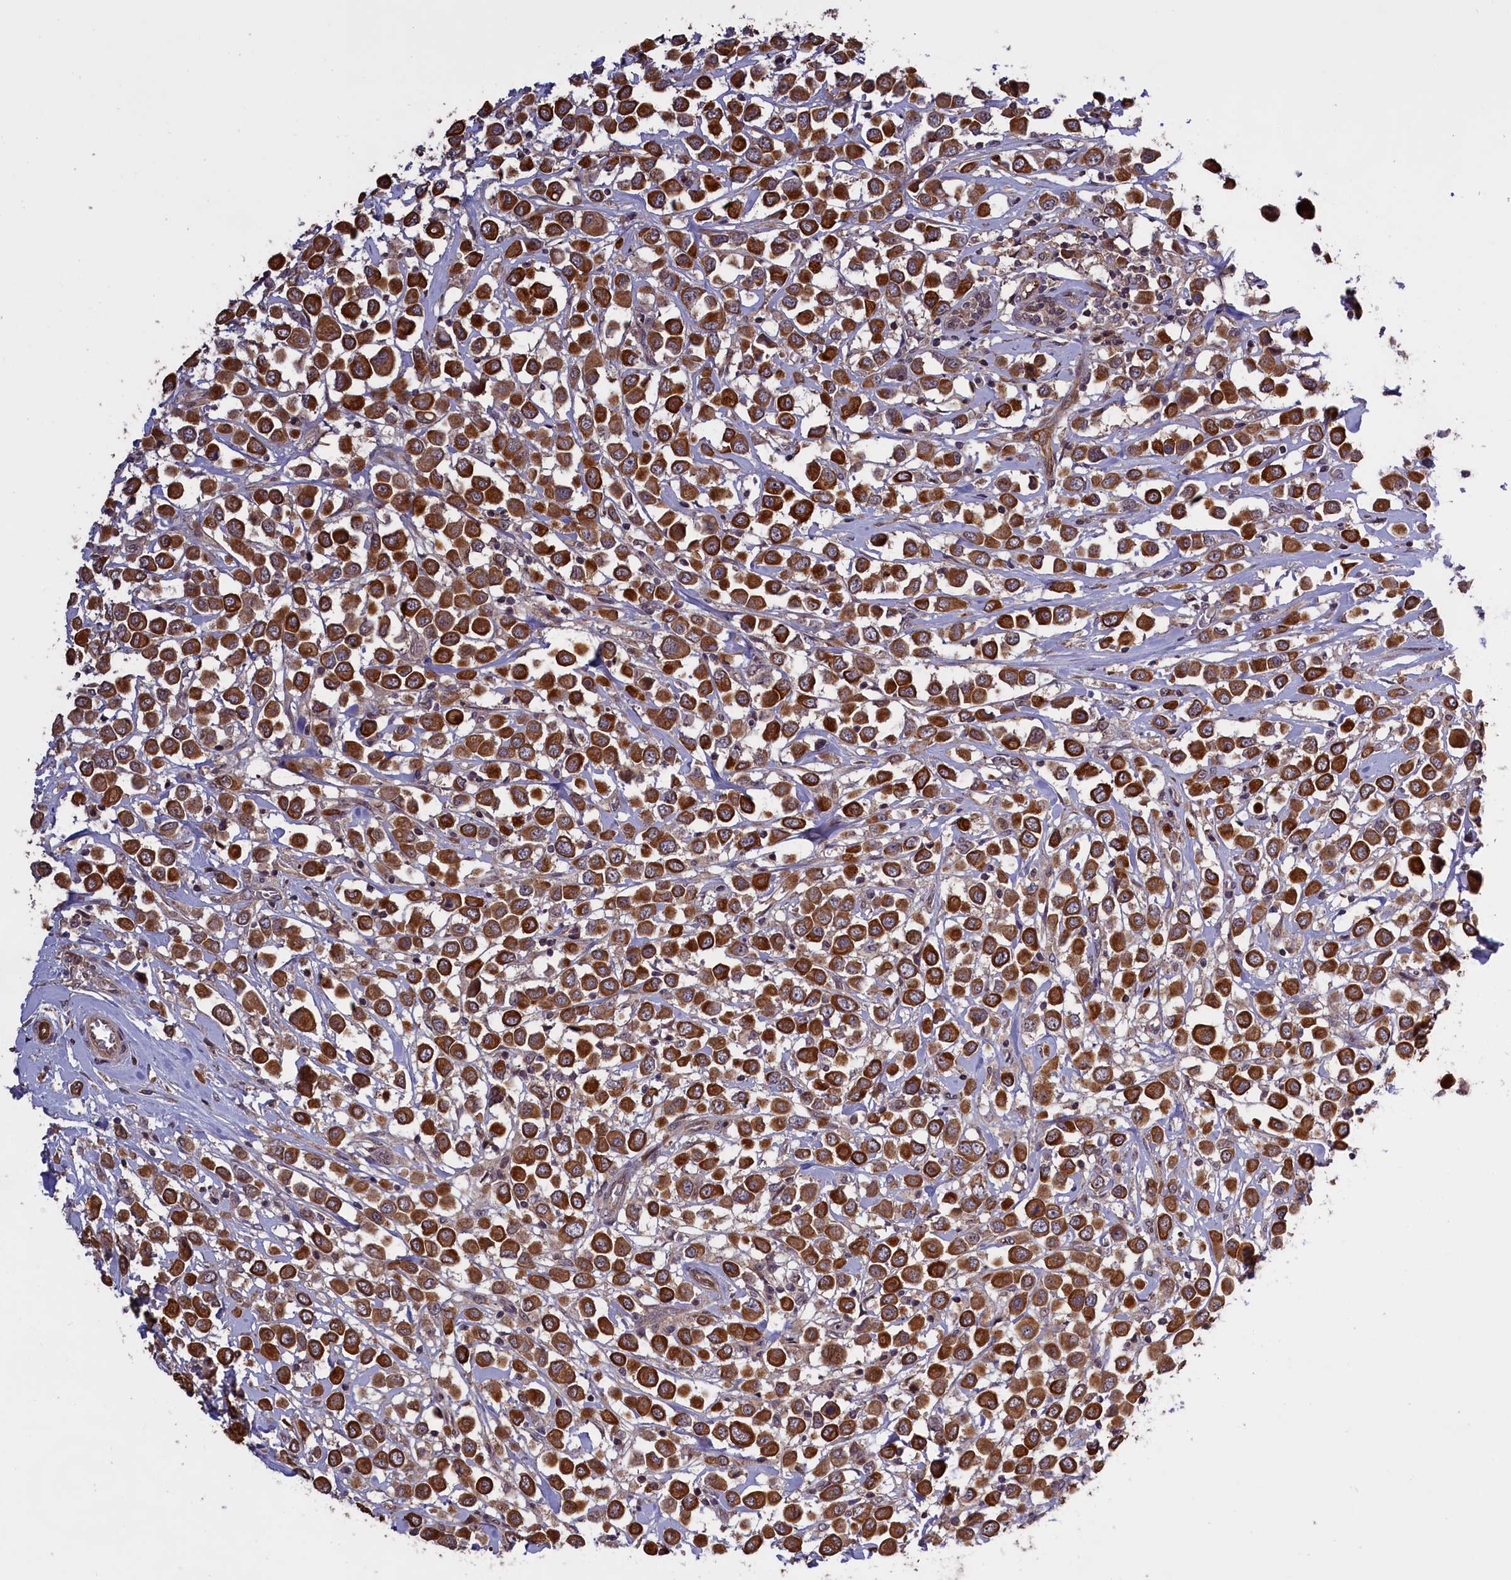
{"staining": {"intensity": "strong", "quantity": ">75%", "location": "cytoplasmic/membranous"}, "tissue": "breast cancer", "cell_type": "Tumor cells", "image_type": "cancer", "snomed": [{"axis": "morphology", "description": "Duct carcinoma"}, {"axis": "topography", "description": "Breast"}], "caption": "This is a histology image of immunohistochemistry (IHC) staining of breast cancer, which shows strong positivity in the cytoplasmic/membranous of tumor cells.", "gene": "DENND1B", "patient": {"sex": "female", "age": 61}}